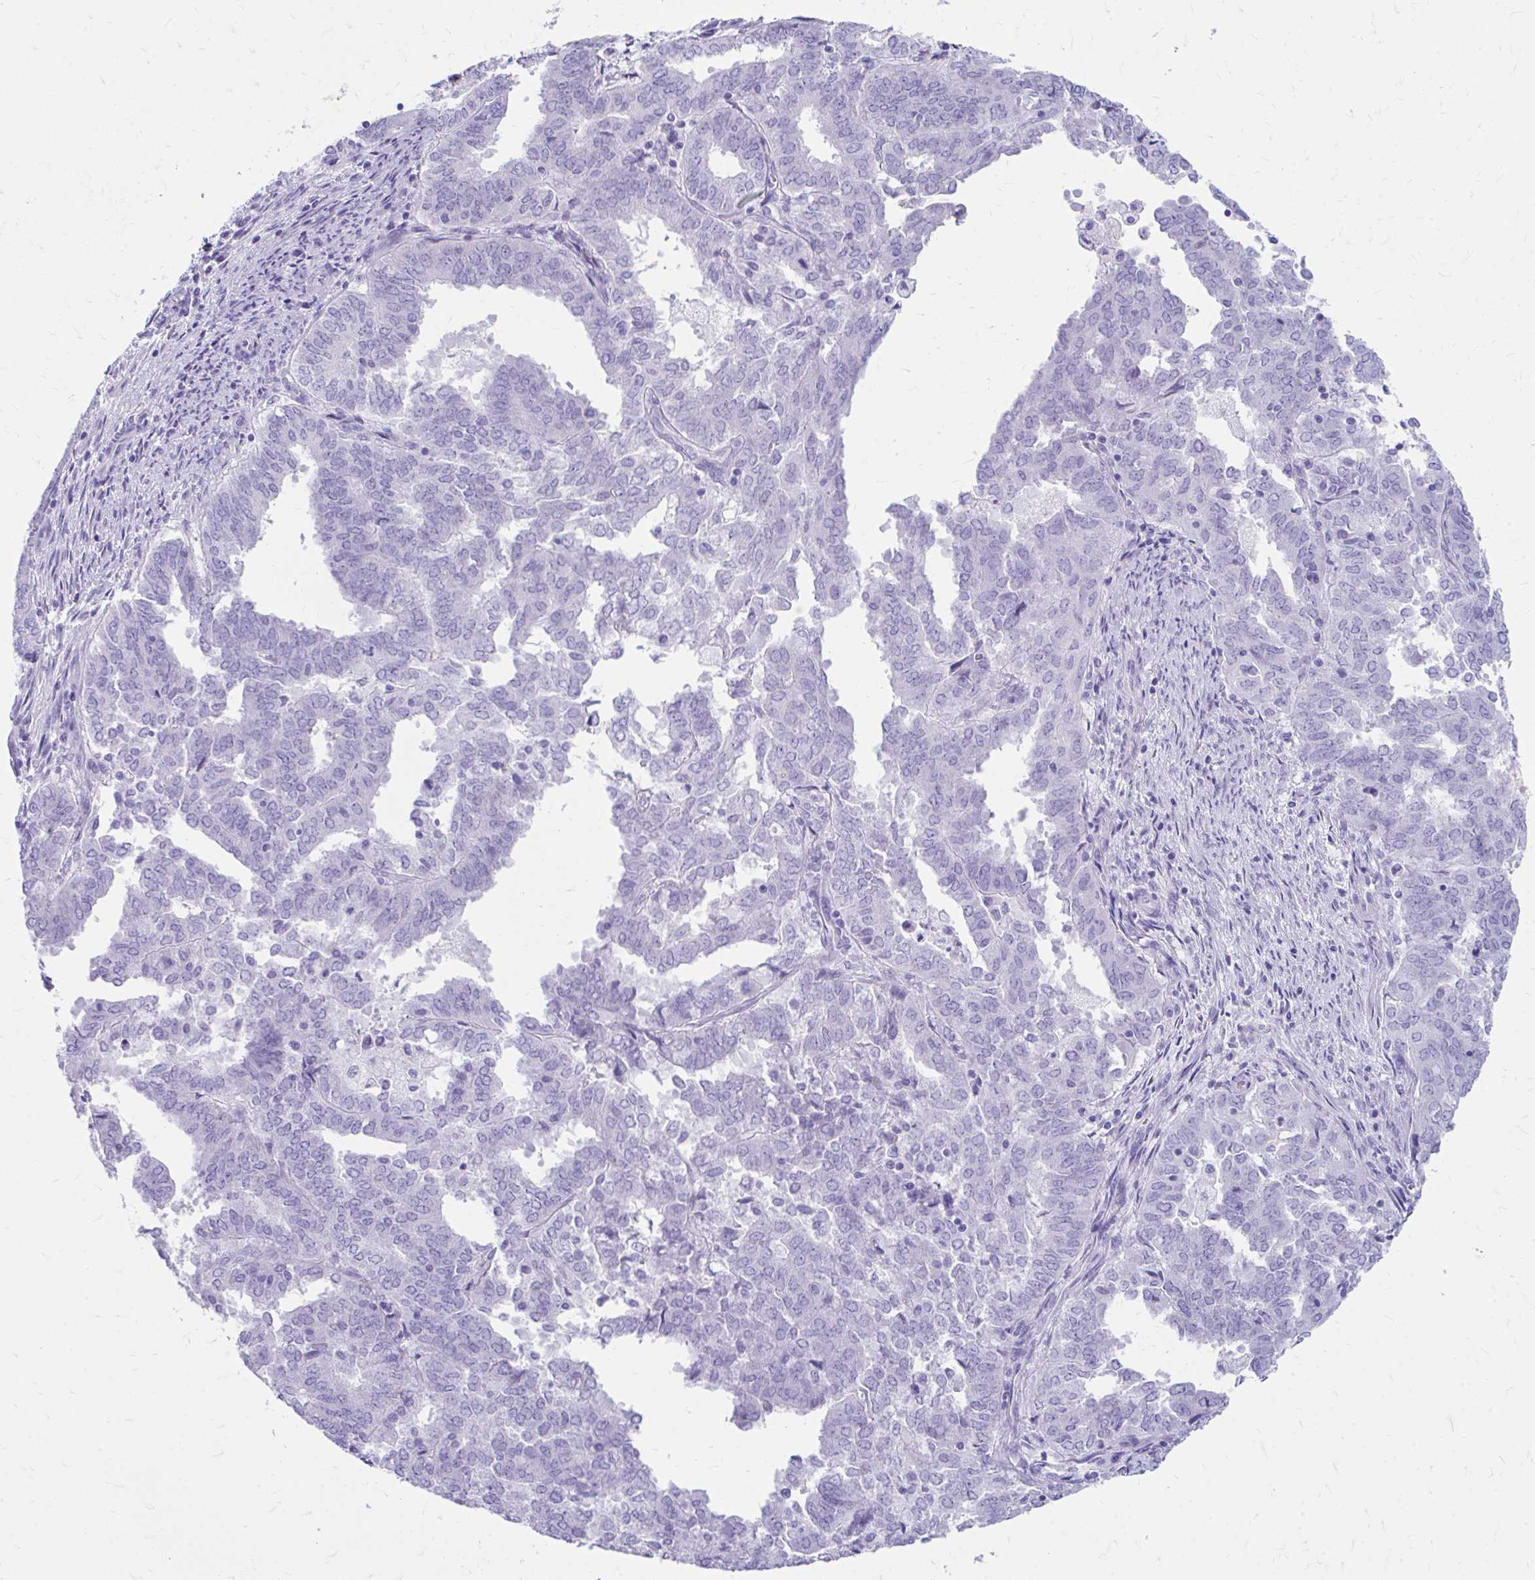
{"staining": {"intensity": "negative", "quantity": "none", "location": "none"}, "tissue": "endometrial cancer", "cell_type": "Tumor cells", "image_type": "cancer", "snomed": [{"axis": "morphology", "description": "Adenocarcinoma, NOS"}, {"axis": "topography", "description": "Endometrium"}], "caption": "This histopathology image is of endometrial cancer stained with immunohistochemistry (IHC) to label a protein in brown with the nuclei are counter-stained blue. There is no staining in tumor cells.", "gene": "KRIT1", "patient": {"sex": "female", "age": 72}}